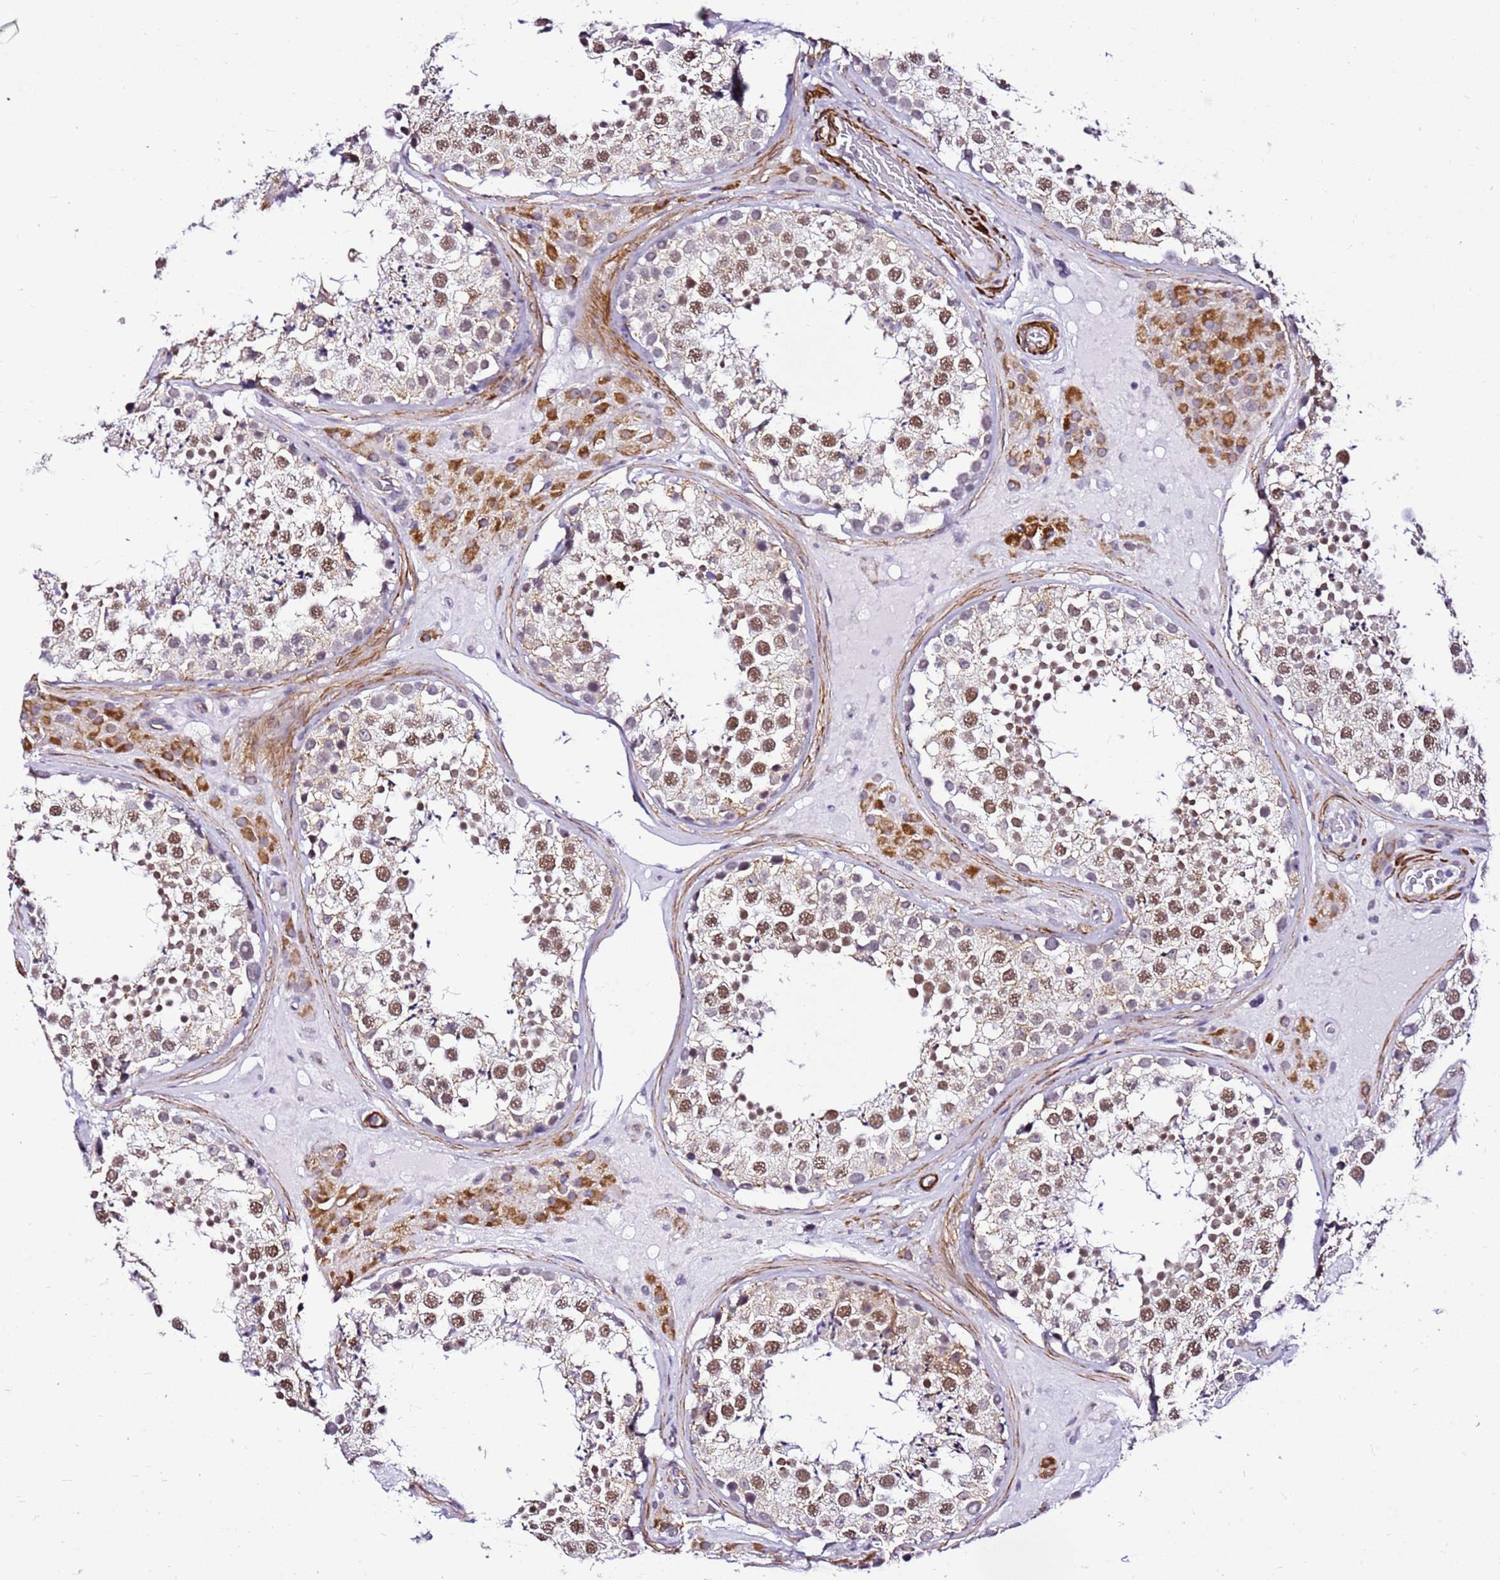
{"staining": {"intensity": "moderate", "quantity": ">75%", "location": "nuclear"}, "tissue": "testis", "cell_type": "Cells in seminiferous ducts", "image_type": "normal", "snomed": [{"axis": "morphology", "description": "Normal tissue, NOS"}, {"axis": "topography", "description": "Testis"}], "caption": "The image shows staining of unremarkable testis, revealing moderate nuclear protein staining (brown color) within cells in seminiferous ducts. (DAB (3,3'-diaminobenzidine) IHC, brown staining for protein, blue staining for nuclei).", "gene": "SMIM4", "patient": {"sex": "male", "age": 46}}